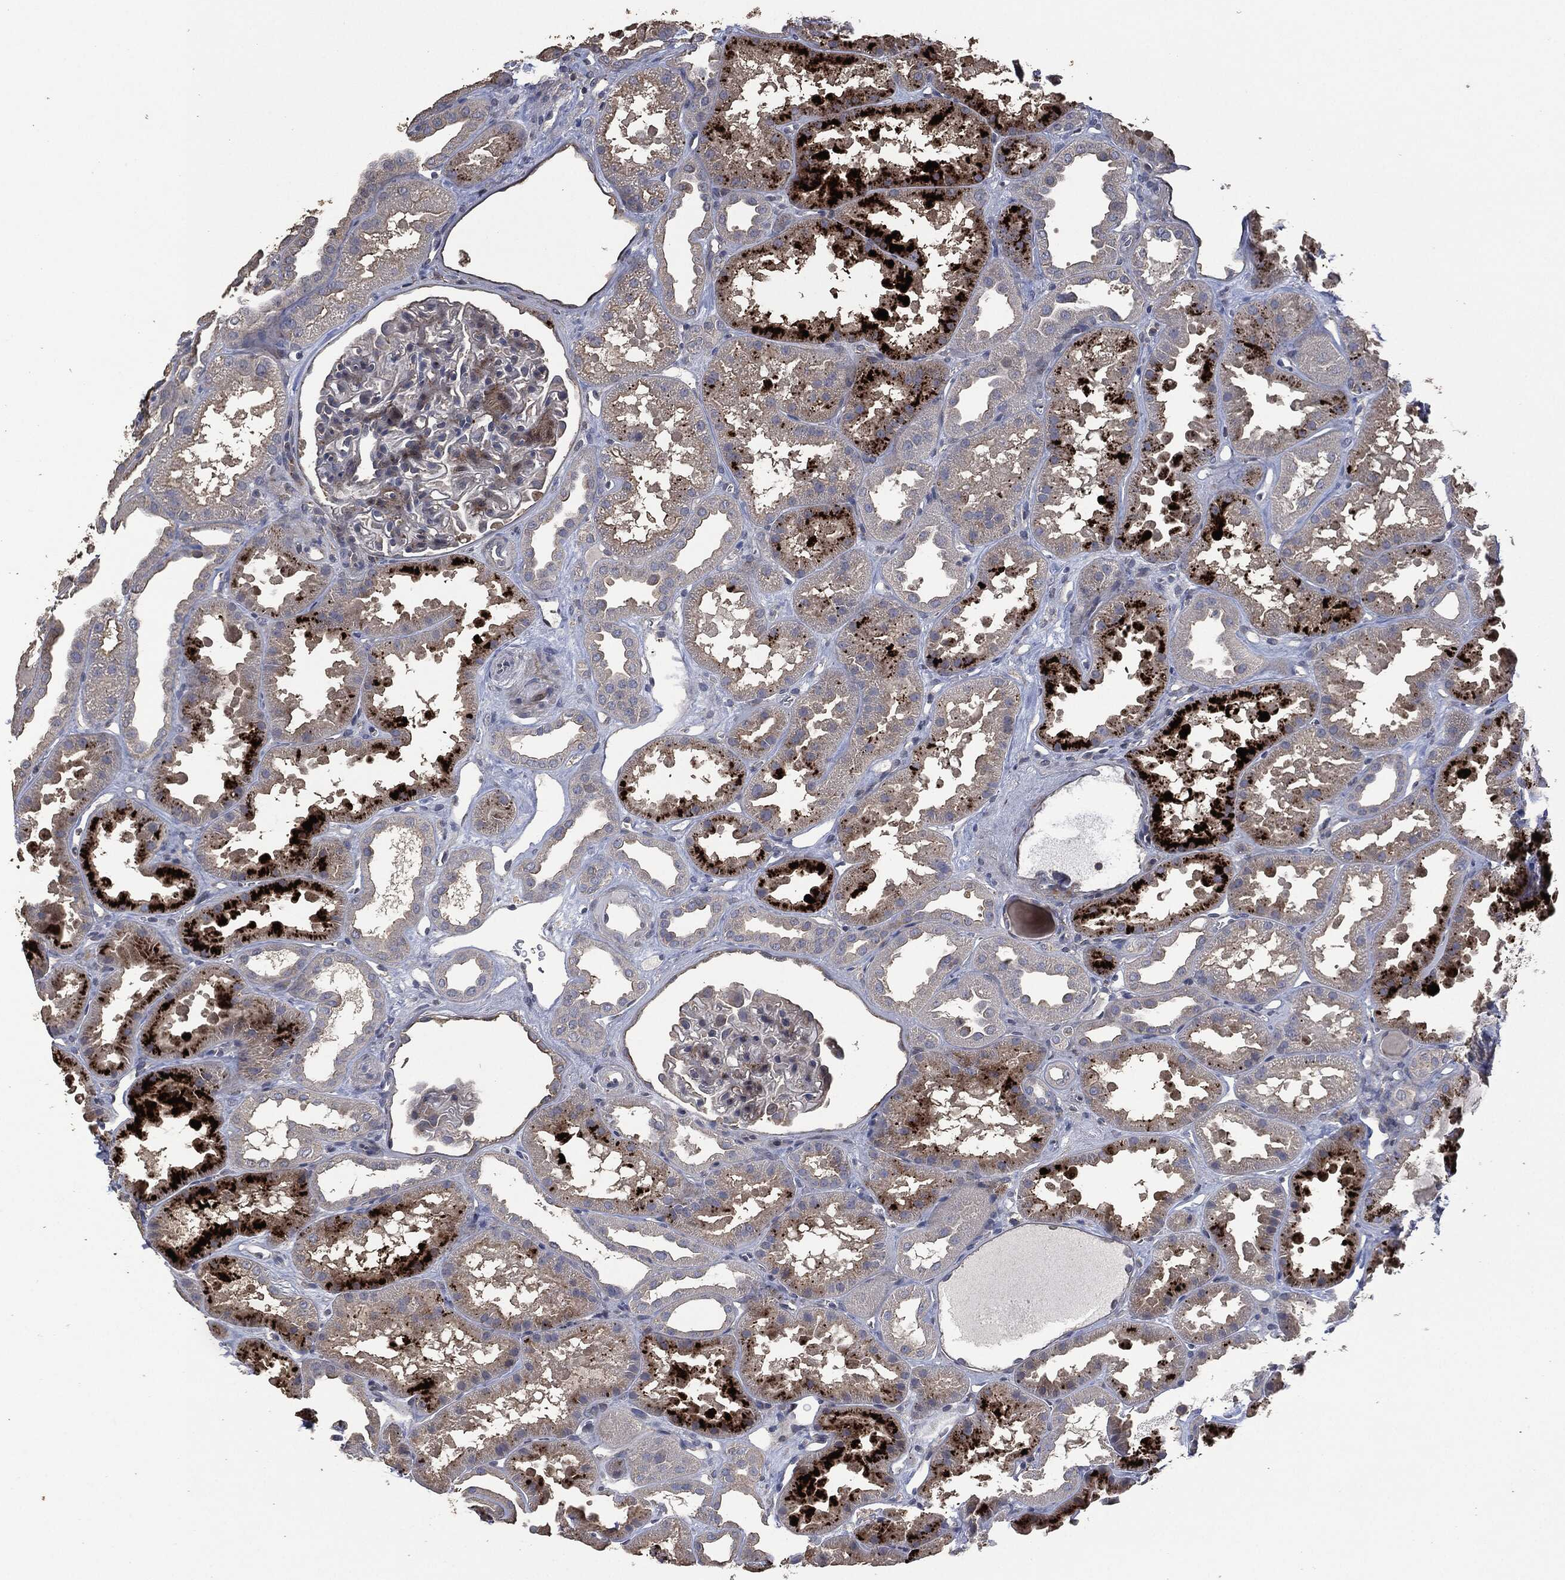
{"staining": {"intensity": "negative", "quantity": "none", "location": "none"}, "tissue": "kidney", "cell_type": "Cells in glomeruli", "image_type": "normal", "snomed": [{"axis": "morphology", "description": "Normal tissue, NOS"}, {"axis": "topography", "description": "Kidney"}], "caption": "IHC image of normal kidney stained for a protein (brown), which shows no positivity in cells in glomeruli.", "gene": "MSLN", "patient": {"sex": "male", "age": 61}}